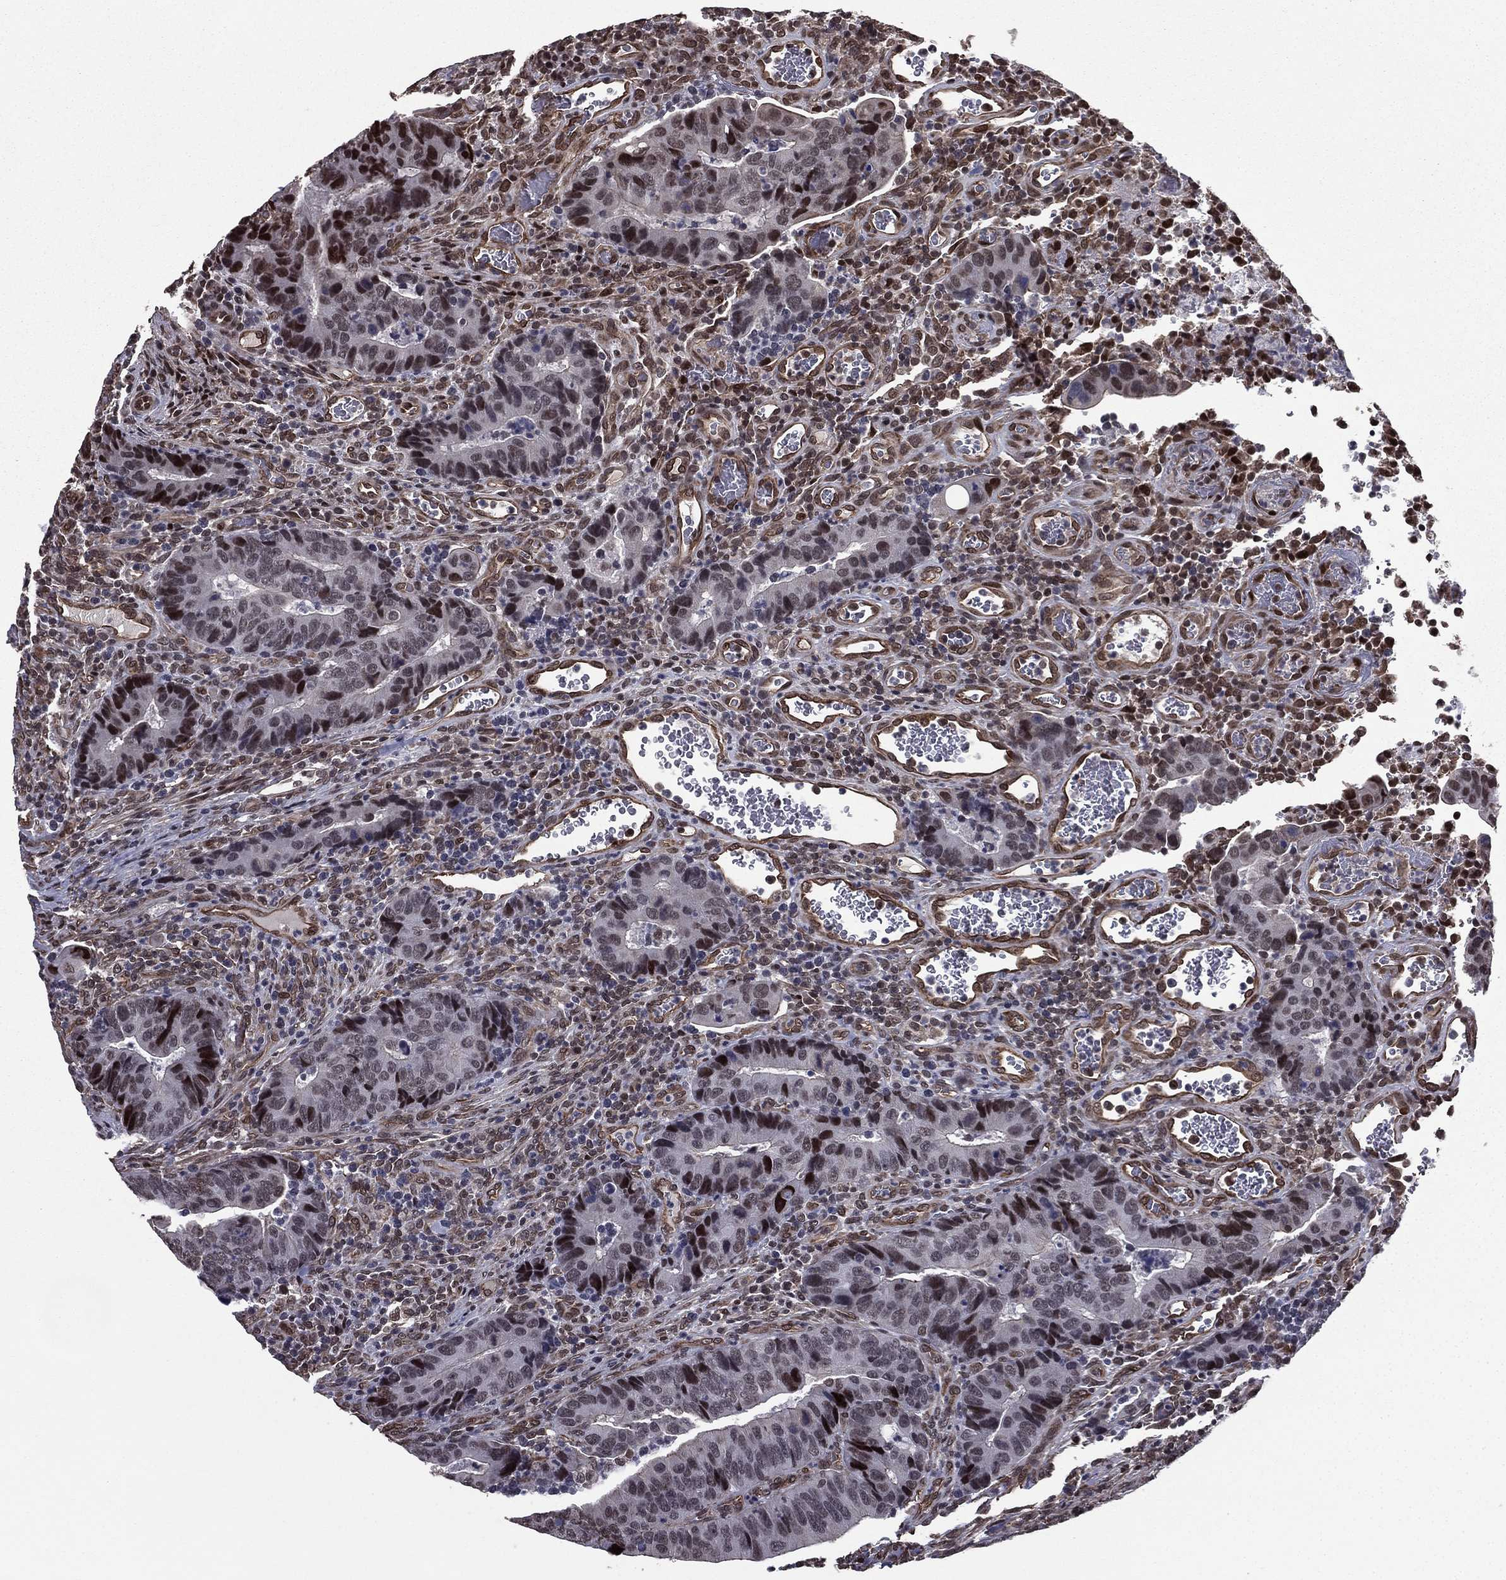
{"staining": {"intensity": "strong", "quantity": "<25%", "location": "cytoplasmic/membranous,nuclear"}, "tissue": "colorectal cancer", "cell_type": "Tumor cells", "image_type": "cancer", "snomed": [{"axis": "morphology", "description": "Adenocarcinoma, NOS"}, {"axis": "topography", "description": "Colon"}], "caption": "Approximately <25% of tumor cells in human colorectal adenocarcinoma demonstrate strong cytoplasmic/membranous and nuclear protein staining as visualized by brown immunohistochemical staining.", "gene": "RARB", "patient": {"sex": "female", "age": 56}}